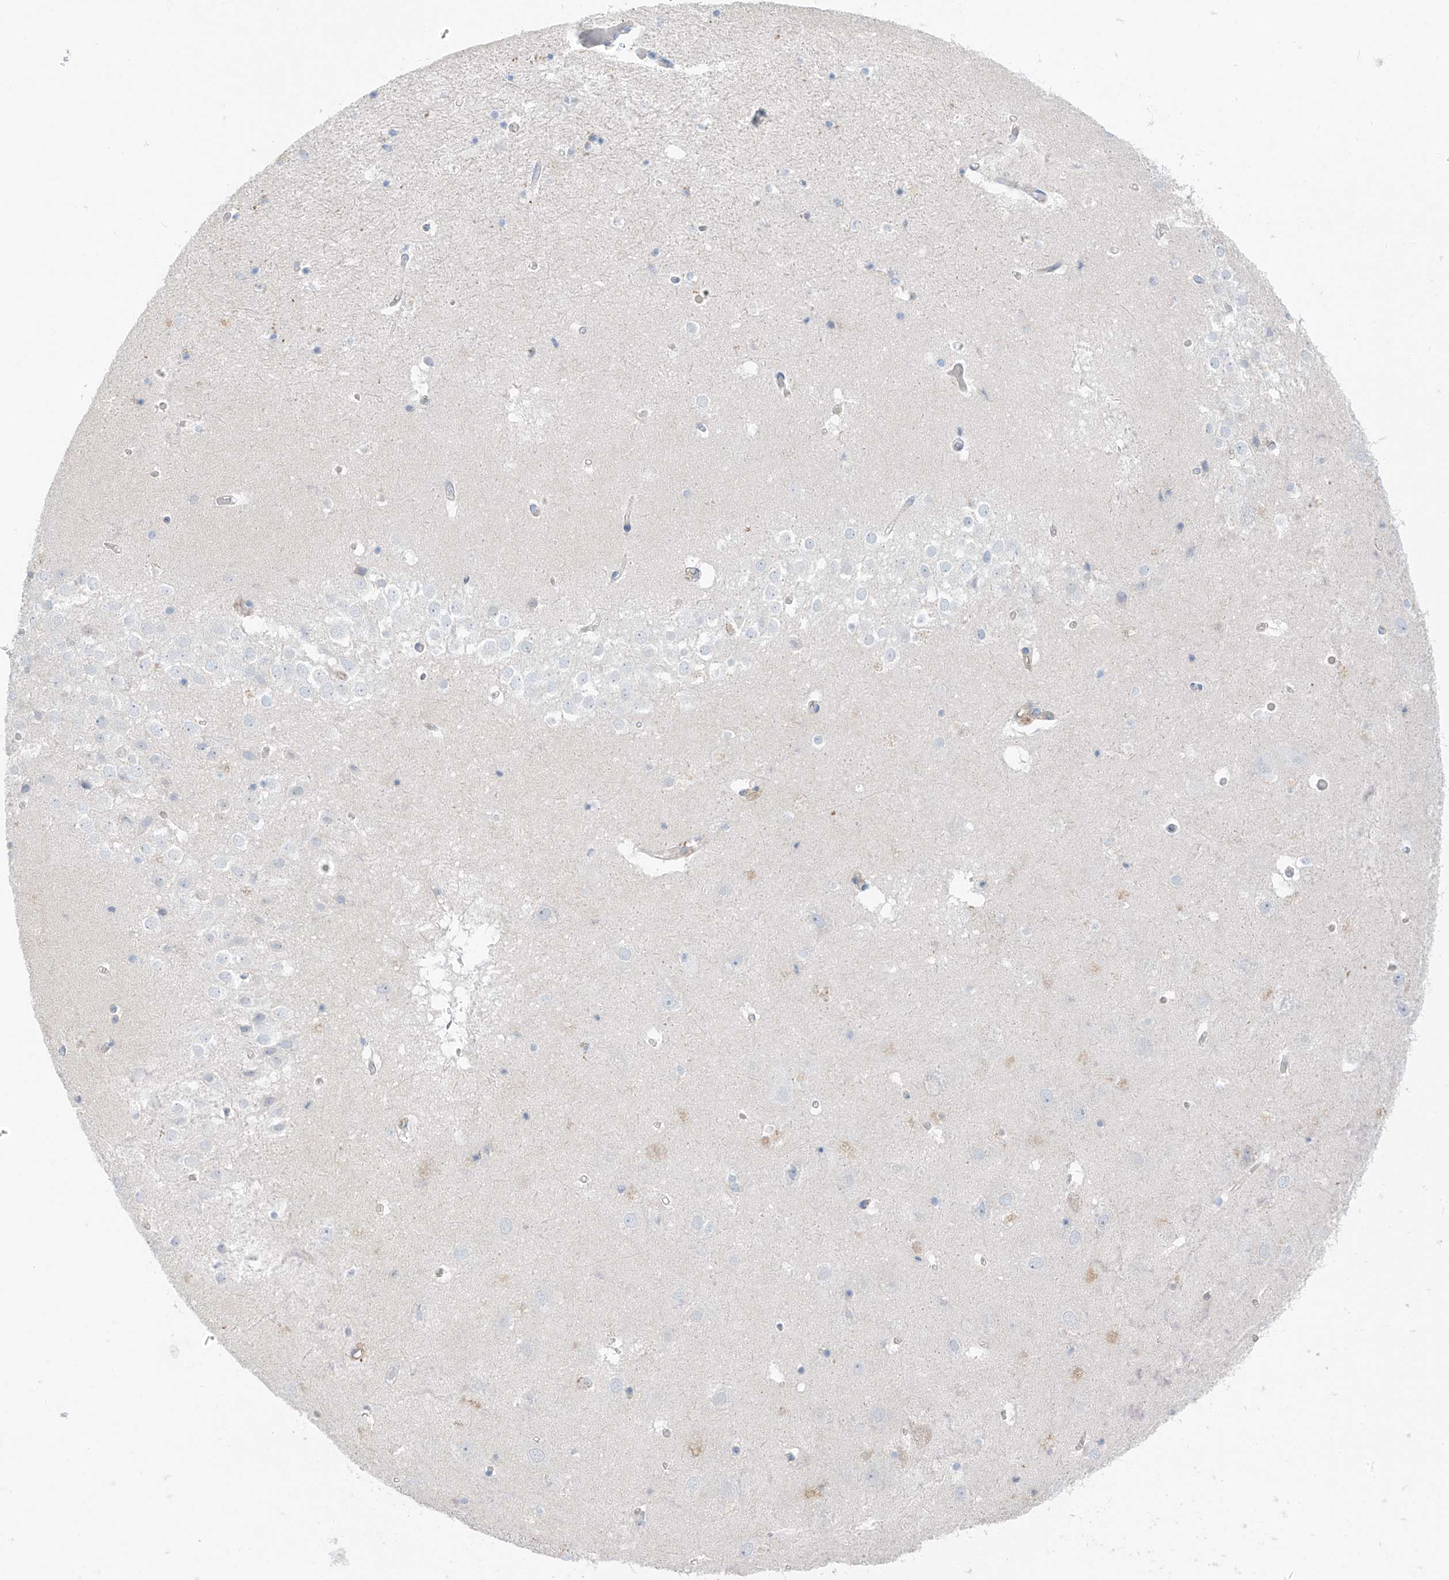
{"staining": {"intensity": "negative", "quantity": "none", "location": "none"}, "tissue": "hippocampus", "cell_type": "Glial cells", "image_type": "normal", "snomed": [{"axis": "morphology", "description": "Normal tissue, NOS"}, {"axis": "topography", "description": "Hippocampus"}], "caption": "DAB (3,3'-diaminobenzidine) immunohistochemical staining of normal hippocampus demonstrates no significant expression in glial cells. (Brightfield microscopy of DAB (3,3'-diaminobenzidine) IHC at high magnification).", "gene": "ITGA9", "patient": {"sex": "female", "age": 52}}